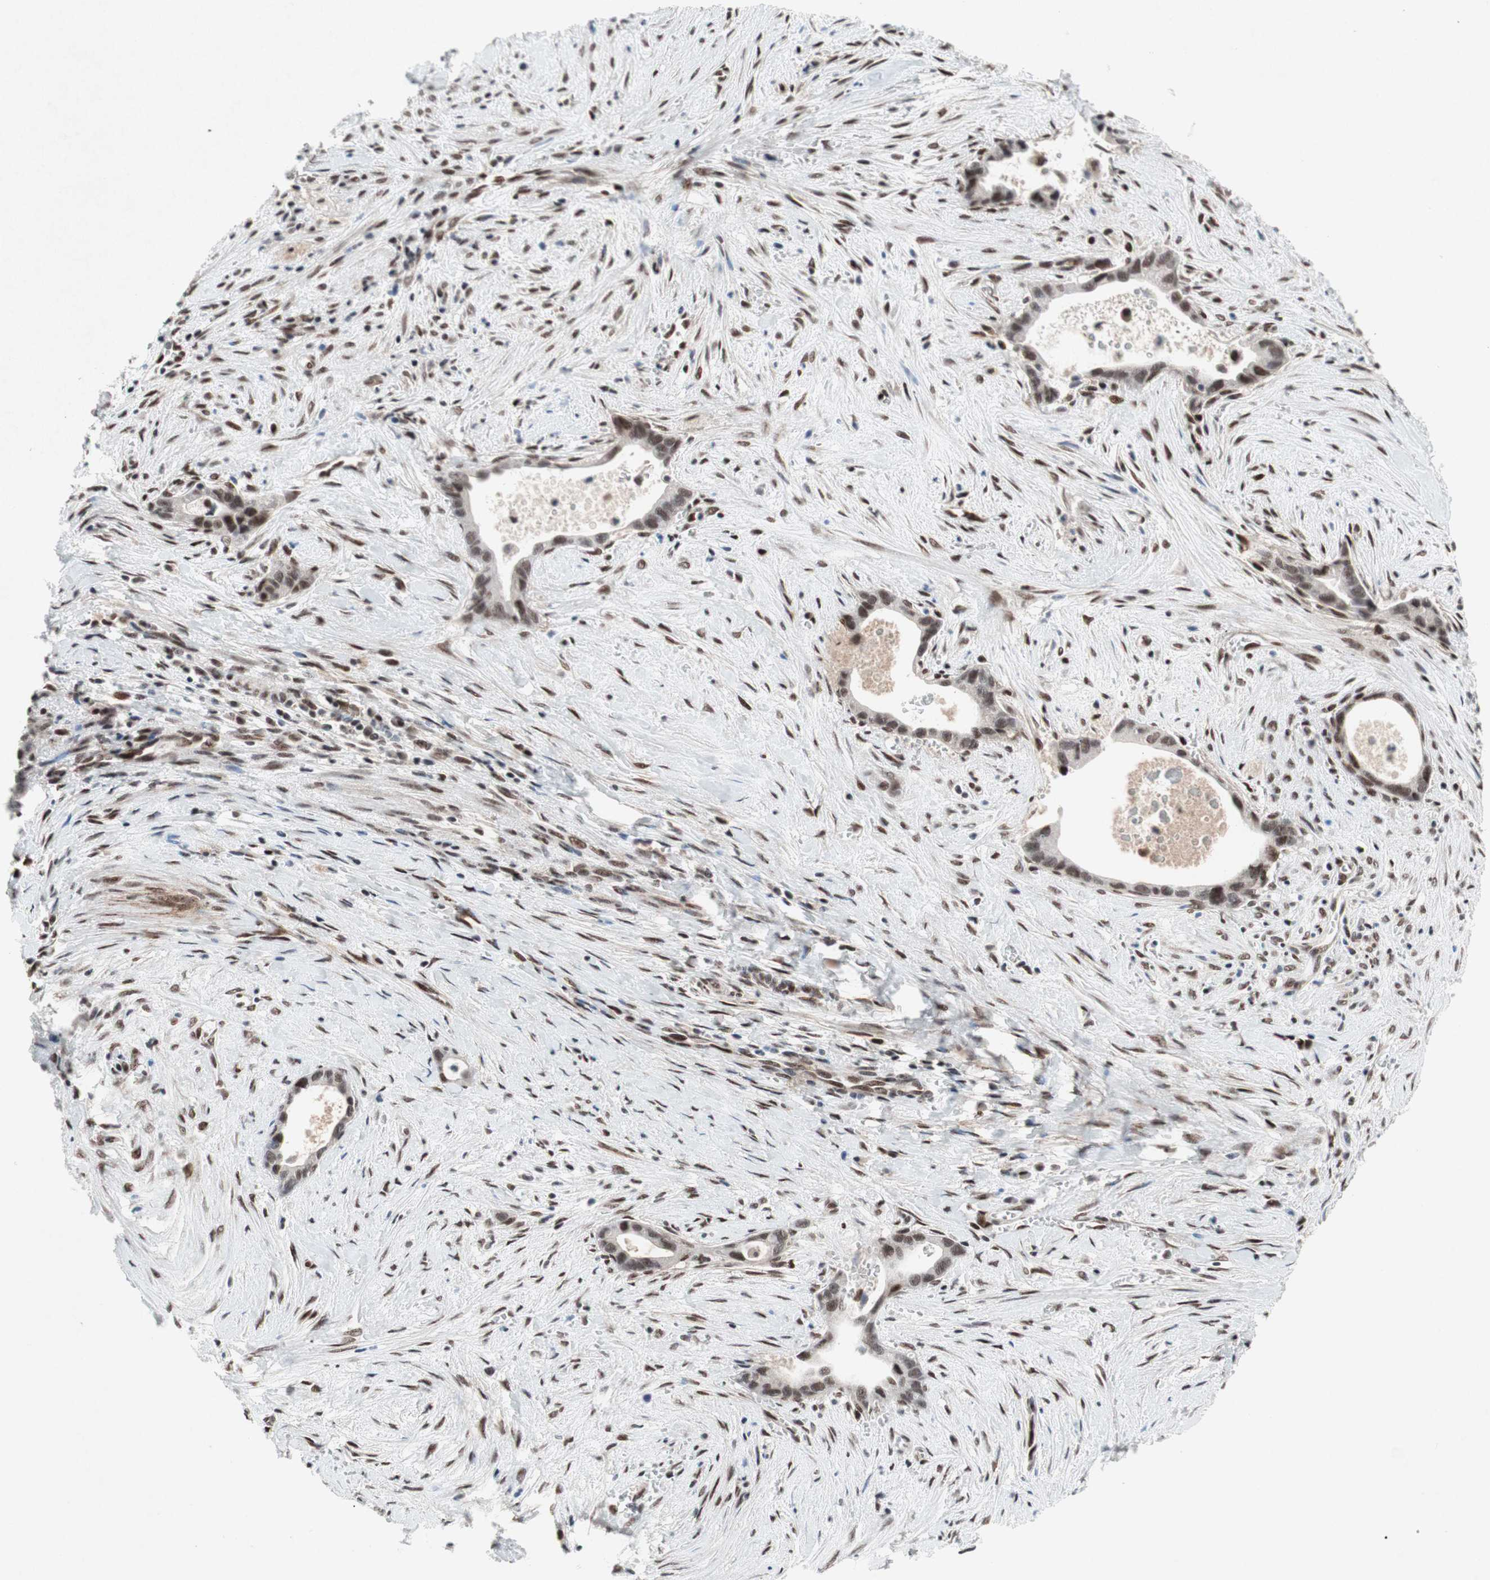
{"staining": {"intensity": "moderate", "quantity": ">75%", "location": "nuclear"}, "tissue": "liver cancer", "cell_type": "Tumor cells", "image_type": "cancer", "snomed": [{"axis": "morphology", "description": "Cholangiocarcinoma"}, {"axis": "topography", "description": "Liver"}], "caption": "Immunohistochemistry (IHC) staining of liver cholangiocarcinoma, which demonstrates medium levels of moderate nuclear positivity in approximately >75% of tumor cells indicating moderate nuclear protein staining. The staining was performed using DAB (3,3'-diaminobenzidine) (brown) for protein detection and nuclei were counterstained in hematoxylin (blue).", "gene": "TCF12", "patient": {"sex": "female", "age": 55}}